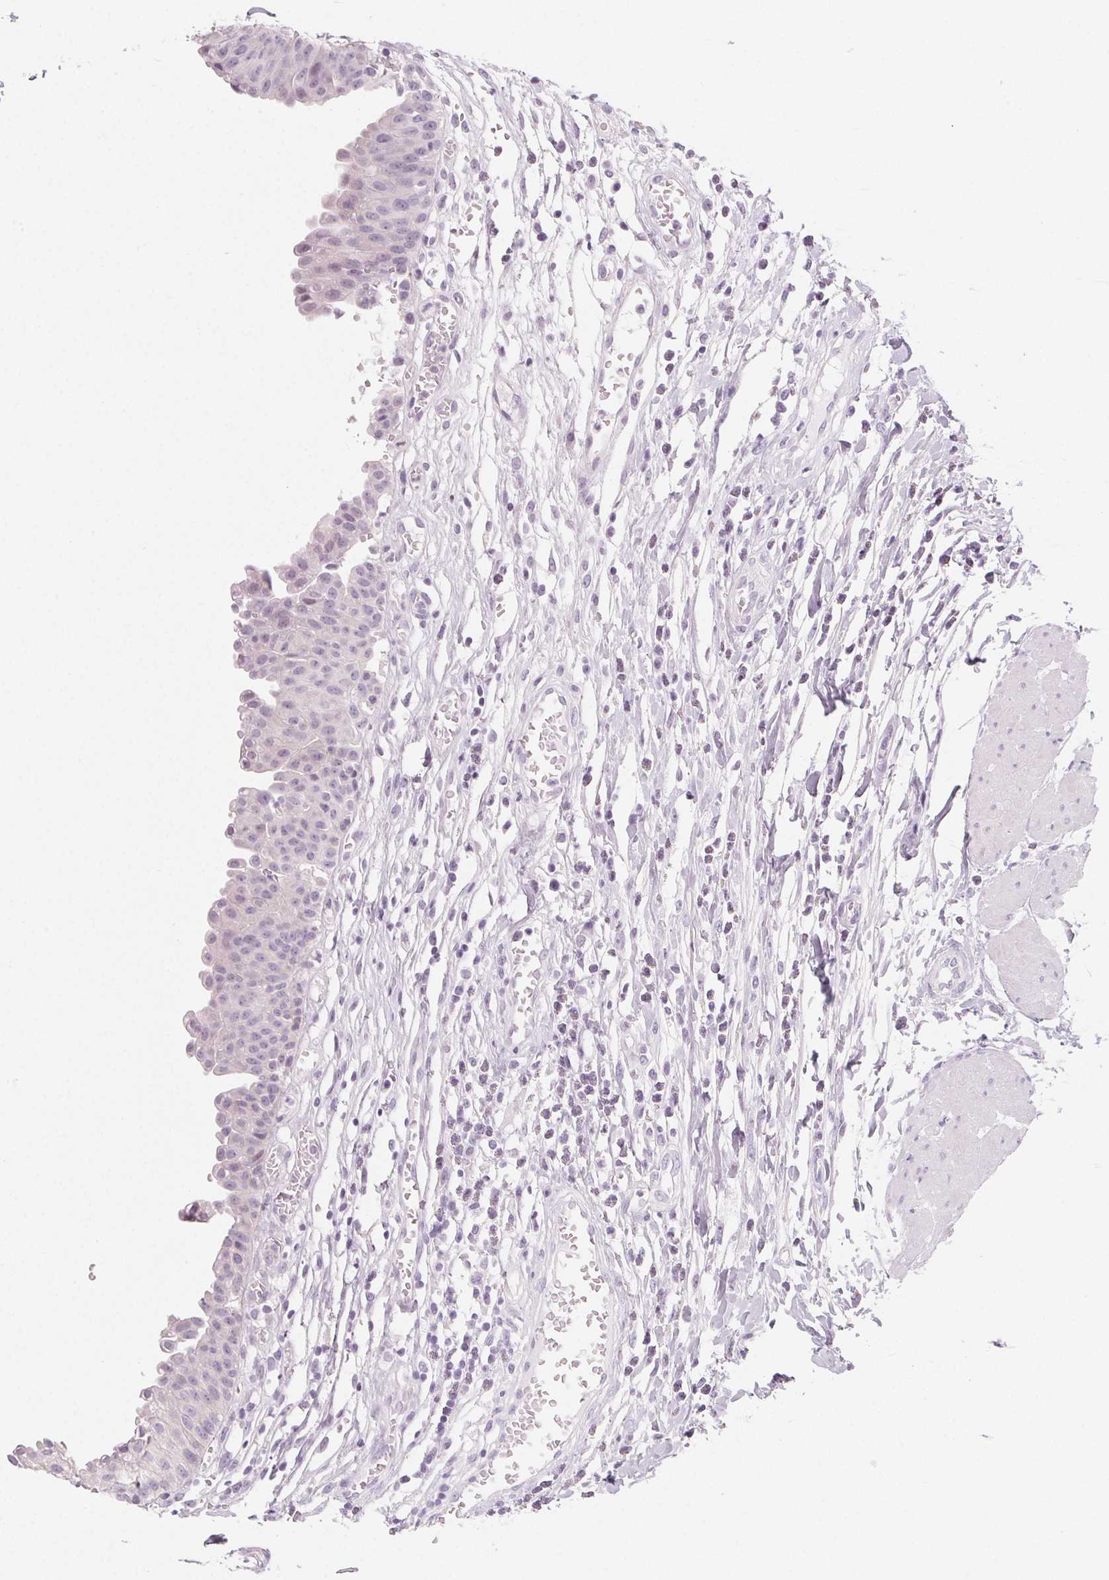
{"staining": {"intensity": "negative", "quantity": "none", "location": "none"}, "tissue": "urinary bladder", "cell_type": "Urothelial cells", "image_type": "normal", "snomed": [{"axis": "morphology", "description": "Normal tissue, NOS"}, {"axis": "topography", "description": "Urinary bladder"}], "caption": "Immunohistochemistry photomicrograph of benign urinary bladder: human urinary bladder stained with DAB demonstrates no significant protein expression in urothelial cells.", "gene": "SH3GL2", "patient": {"sex": "male", "age": 64}}